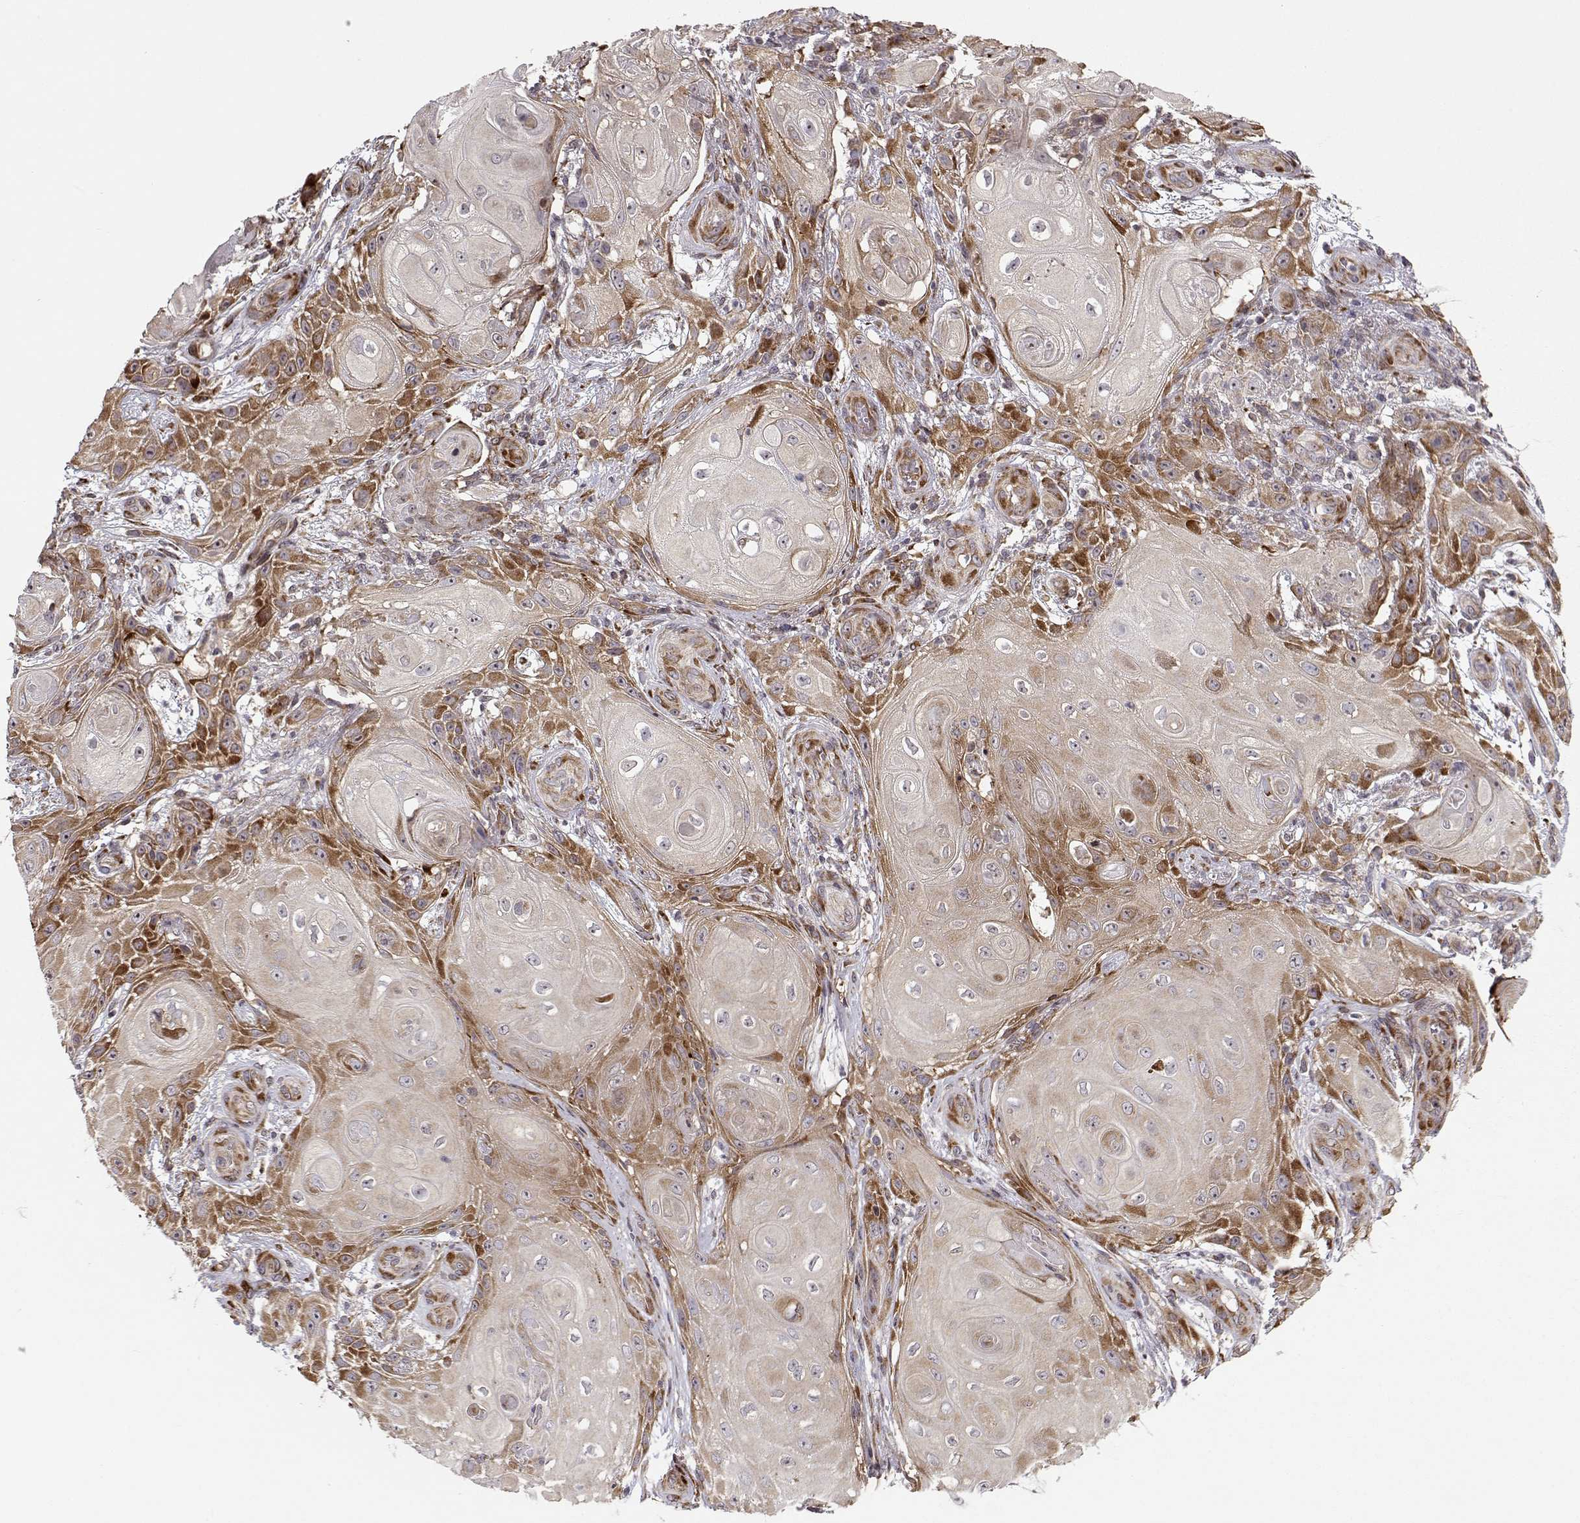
{"staining": {"intensity": "moderate", "quantity": ">75%", "location": "cytoplasmic/membranous"}, "tissue": "skin cancer", "cell_type": "Tumor cells", "image_type": "cancer", "snomed": [{"axis": "morphology", "description": "Squamous cell carcinoma, NOS"}, {"axis": "topography", "description": "Skin"}], "caption": "Skin cancer (squamous cell carcinoma) was stained to show a protein in brown. There is medium levels of moderate cytoplasmic/membranous staining in about >75% of tumor cells. Nuclei are stained in blue.", "gene": "RPL31", "patient": {"sex": "male", "age": 62}}